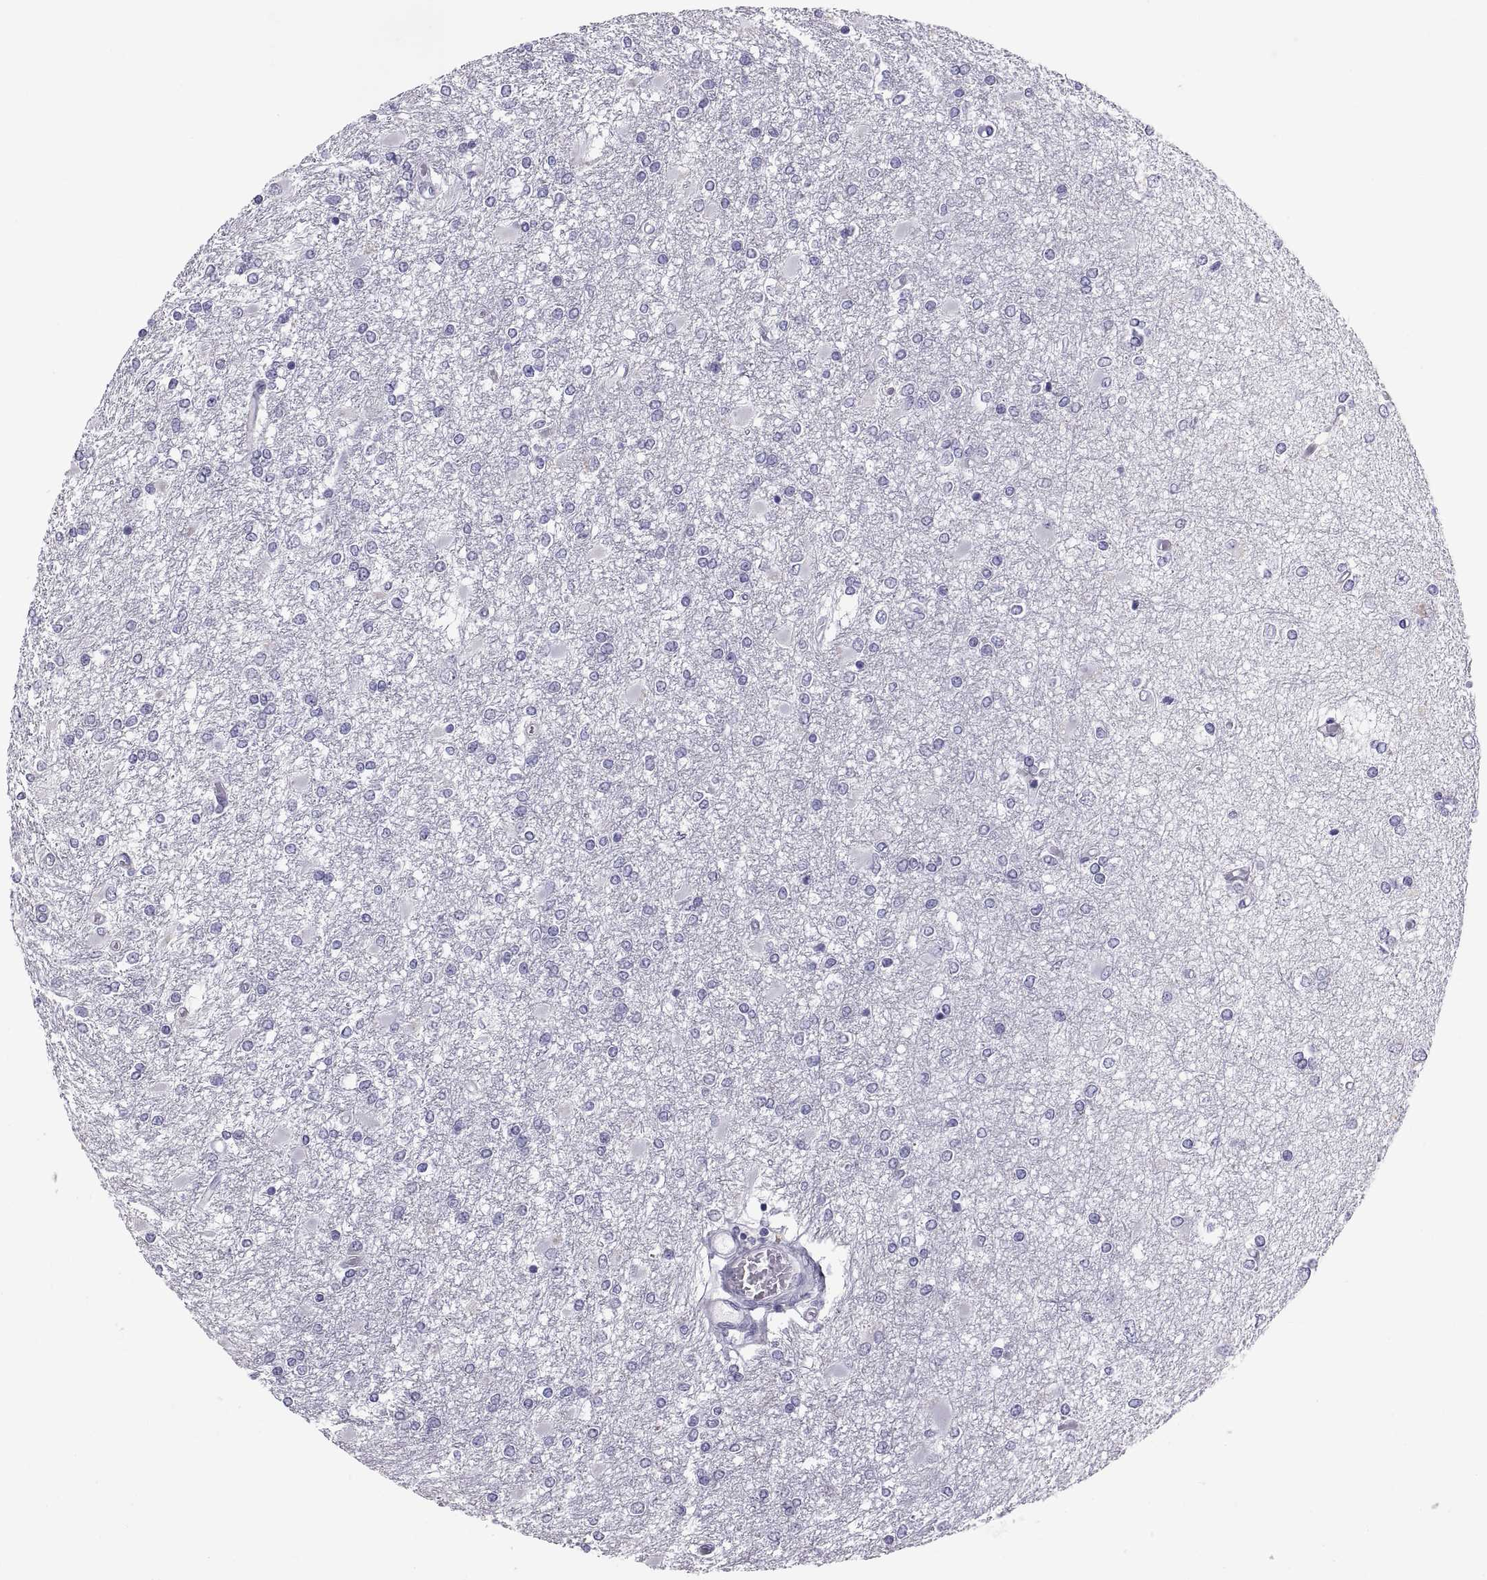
{"staining": {"intensity": "negative", "quantity": "none", "location": "none"}, "tissue": "glioma", "cell_type": "Tumor cells", "image_type": "cancer", "snomed": [{"axis": "morphology", "description": "Glioma, malignant, High grade"}, {"axis": "topography", "description": "Cerebral cortex"}], "caption": "IHC image of human glioma stained for a protein (brown), which shows no staining in tumor cells.", "gene": "RNASE12", "patient": {"sex": "male", "age": 79}}